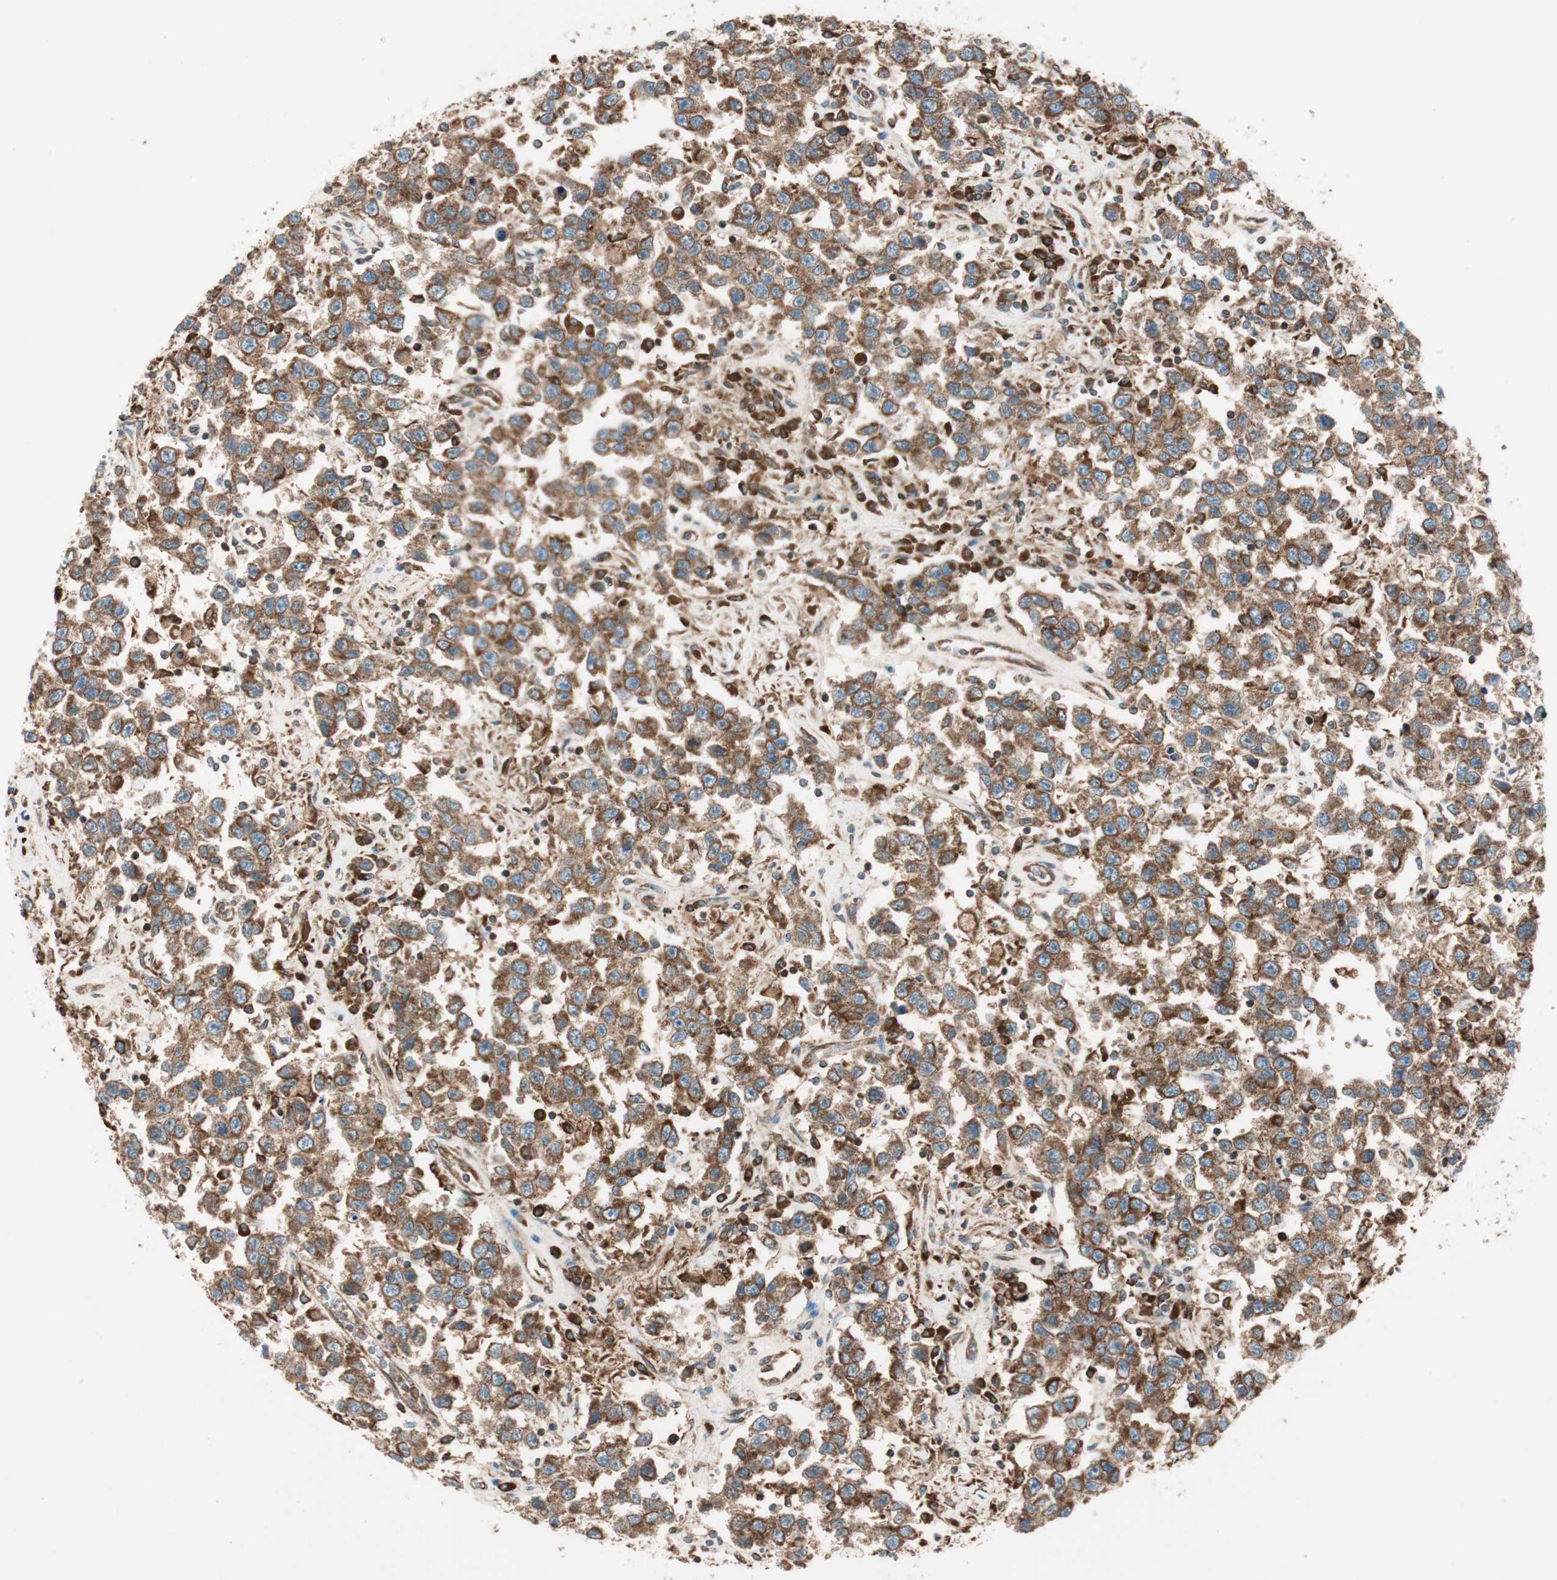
{"staining": {"intensity": "moderate", "quantity": ">75%", "location": "cytoplasmic/membranous"}, "tissue": "testis cancer", "cell_type": "Tumor cells", "image_type": "cancer", "snomed": [{"axis": "morphology", "description": "Seminoma, NOS"}, {"axis": "topography", "description": "Testis"}], "caption": "Protein expression by immunohistochemistry (IHC) exhibits moderate cytoplasmic/membranous positivity in approximately >75% of tumor cells in testis cancer (seminoma).", "gene": "RAB5A", "patient": {"sex": "male", "age": 41}}